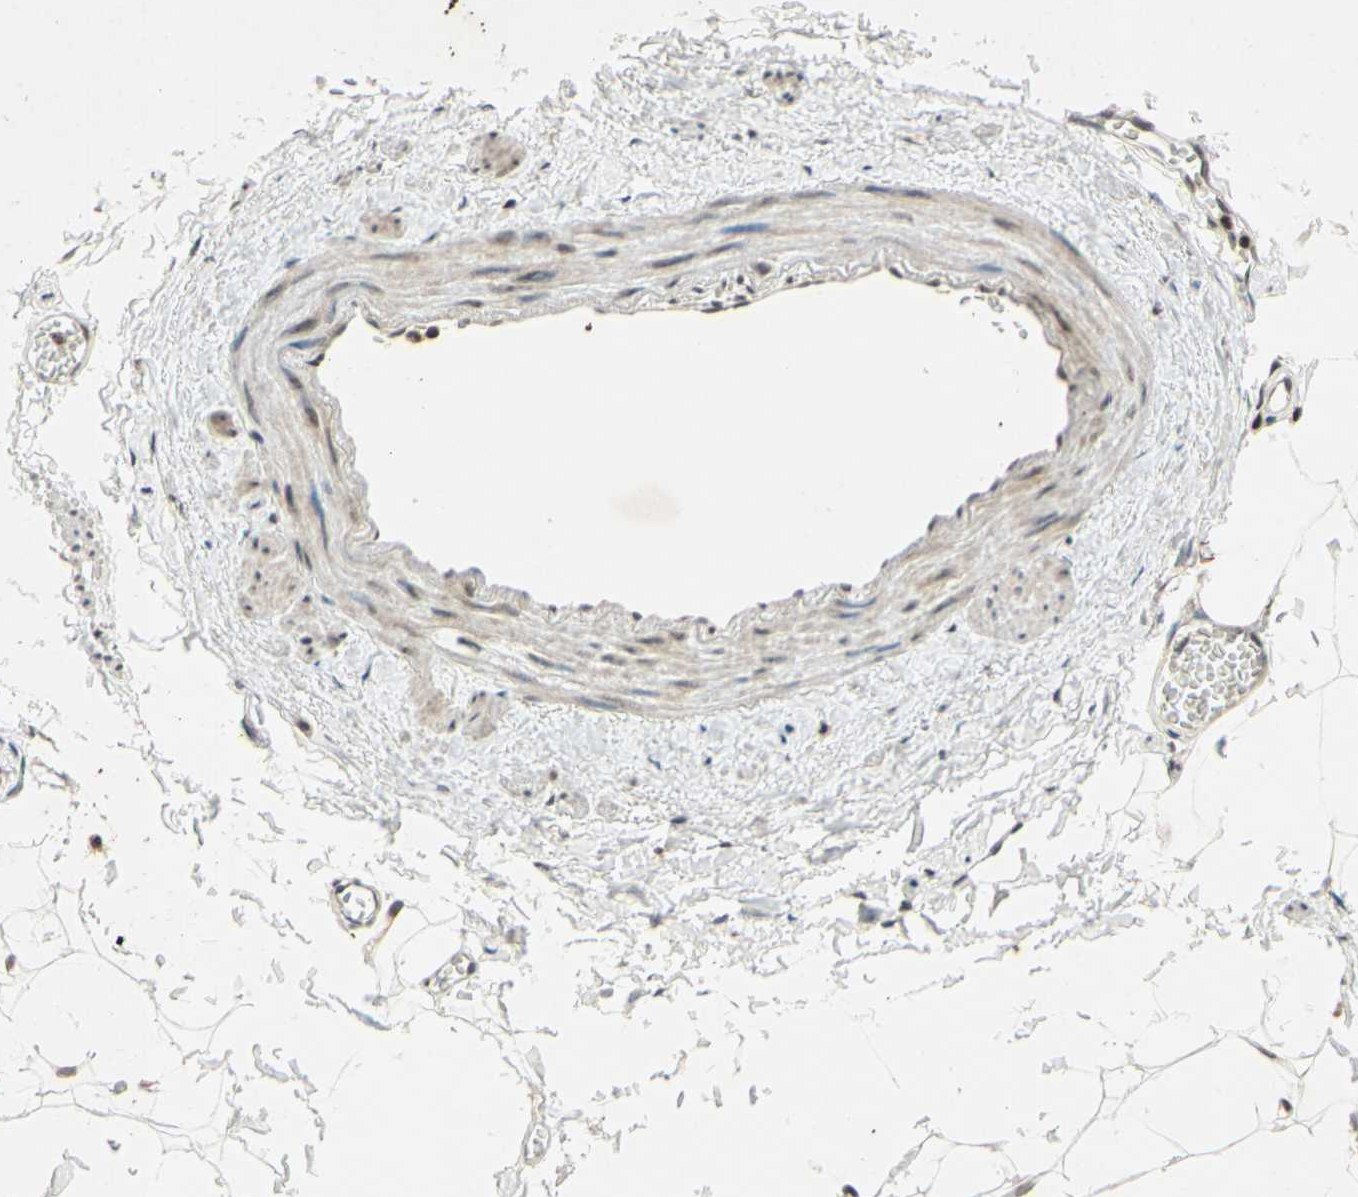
{"staining": {"intensity": "moderate", "quantity": "25%-75%", "location": "nuclear"}, "tissue": "adipose tissue", "cell_type": "Adipocytes", "image_type": "normal", "snomed": [{"axis": "morphology", "description": "Normal tissue, NOS"}, {"axis": "topography", "description": "Adipose tissue"}, {"axis": "topography", "description": "Peripheral nerve tissue"}], "caption": "This histopathology image reveals unremarkable adipose tissue stained with immunohistochemistry (IHC) to label a protein in brown. The nuclear of adipocytes show moderate positivity for the protein. Nuclei are counter-stained blue.", "gene": "SMARCB1", "patient": {"sex": "male", "age": 52}}